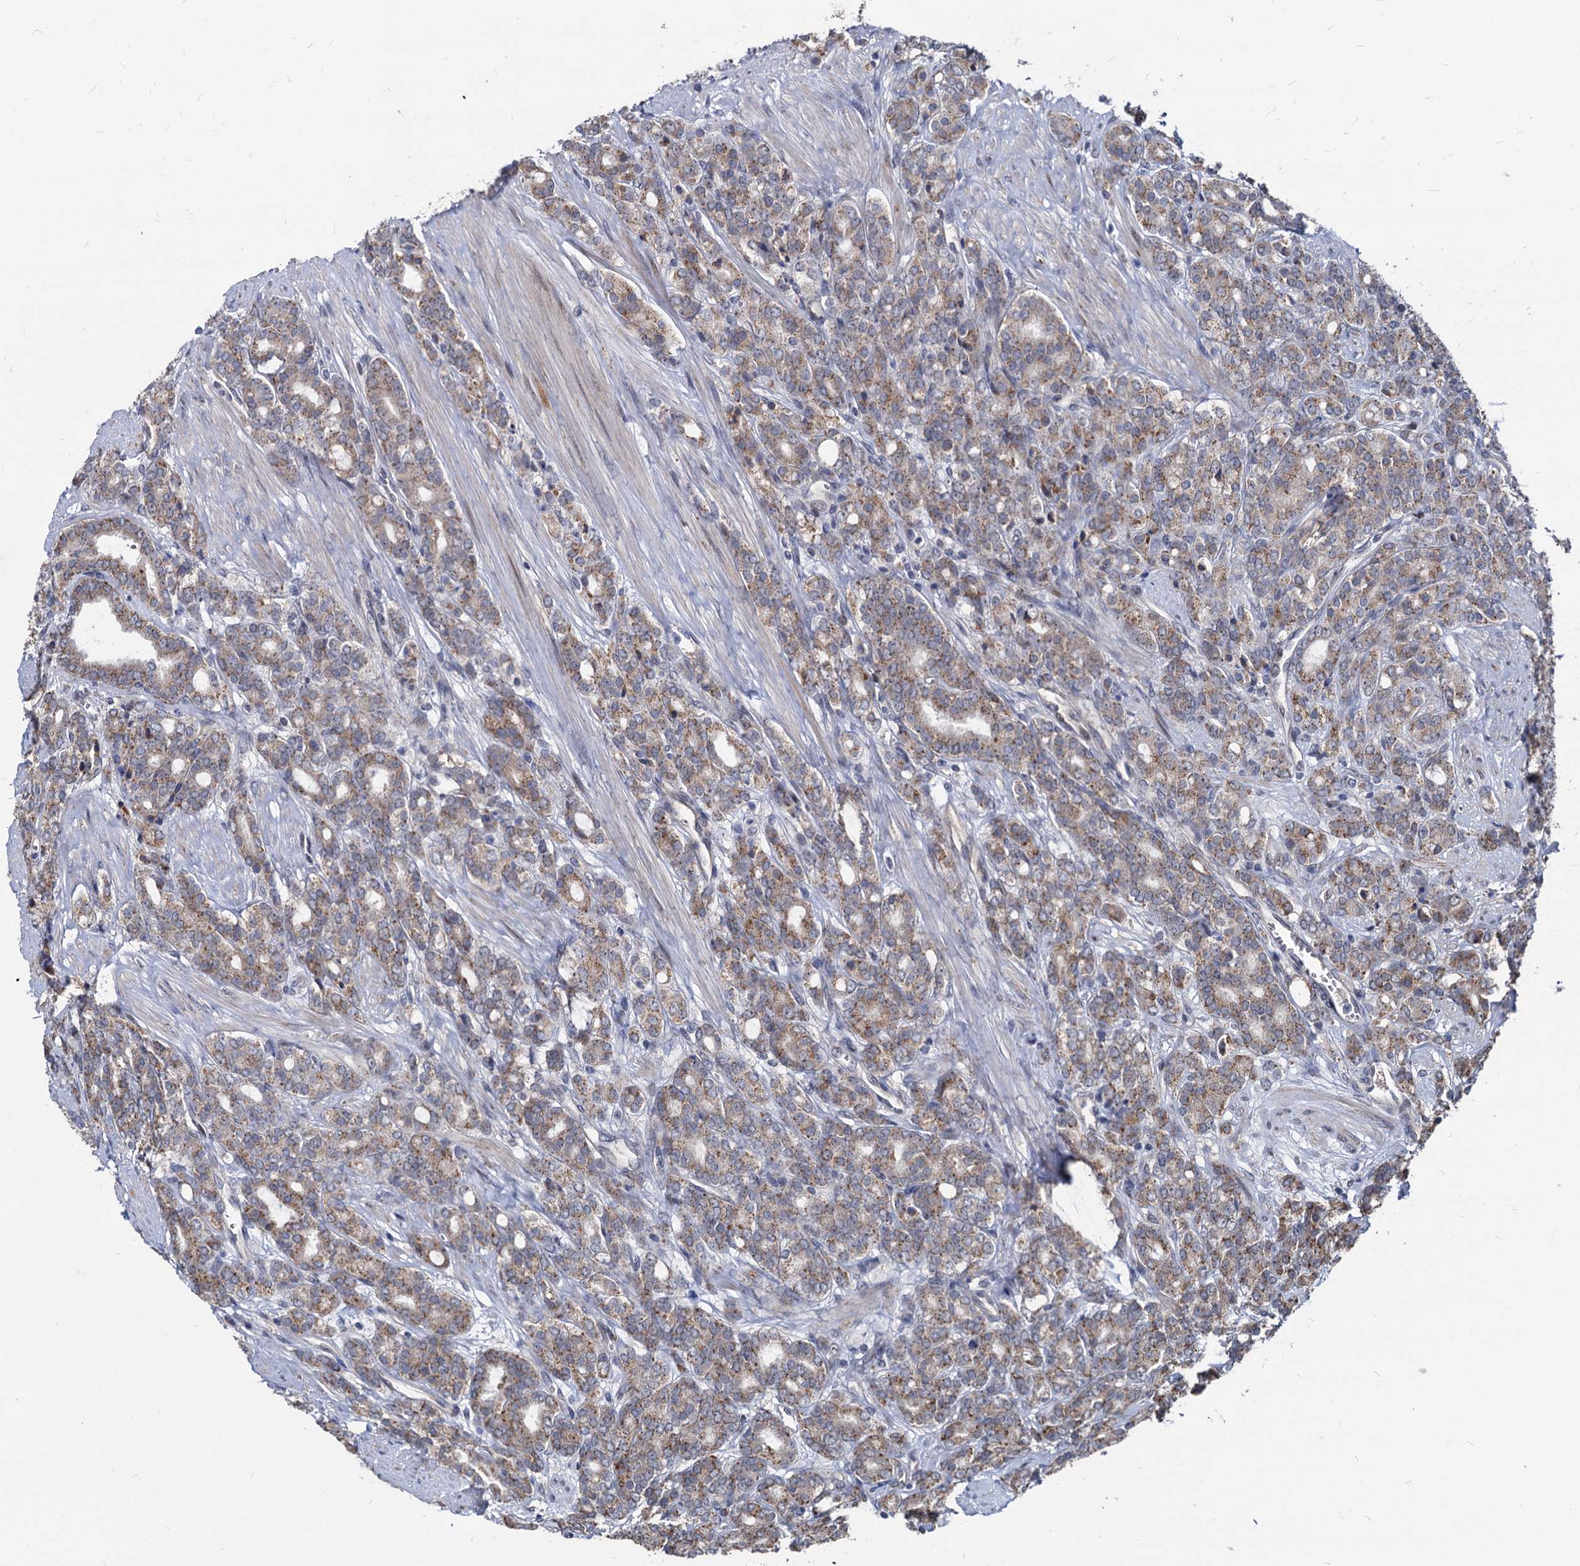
{"staining": {"intensity": "moderate", "quantity": ">75%", "location": "cytoplasmic/membranous"}, "tissue": "prostate cancer", "cell_type": "Tumor cells", "image_type": "cancer", "snomed": [{"axis": "morphology", "description": "Adenocarcinoma, High grade"}, {"axis": "topography", "description": "Prostate"}], "caption": "Brown immunohistochemical staining in prostate cancer (adenocarcinoma (high-grade)) shows moderate cytoplasmic/membranous expression in about >75% of tumor cells.", "gene": "SMAGP", "patient": {"sex": "male", "age": 62}}